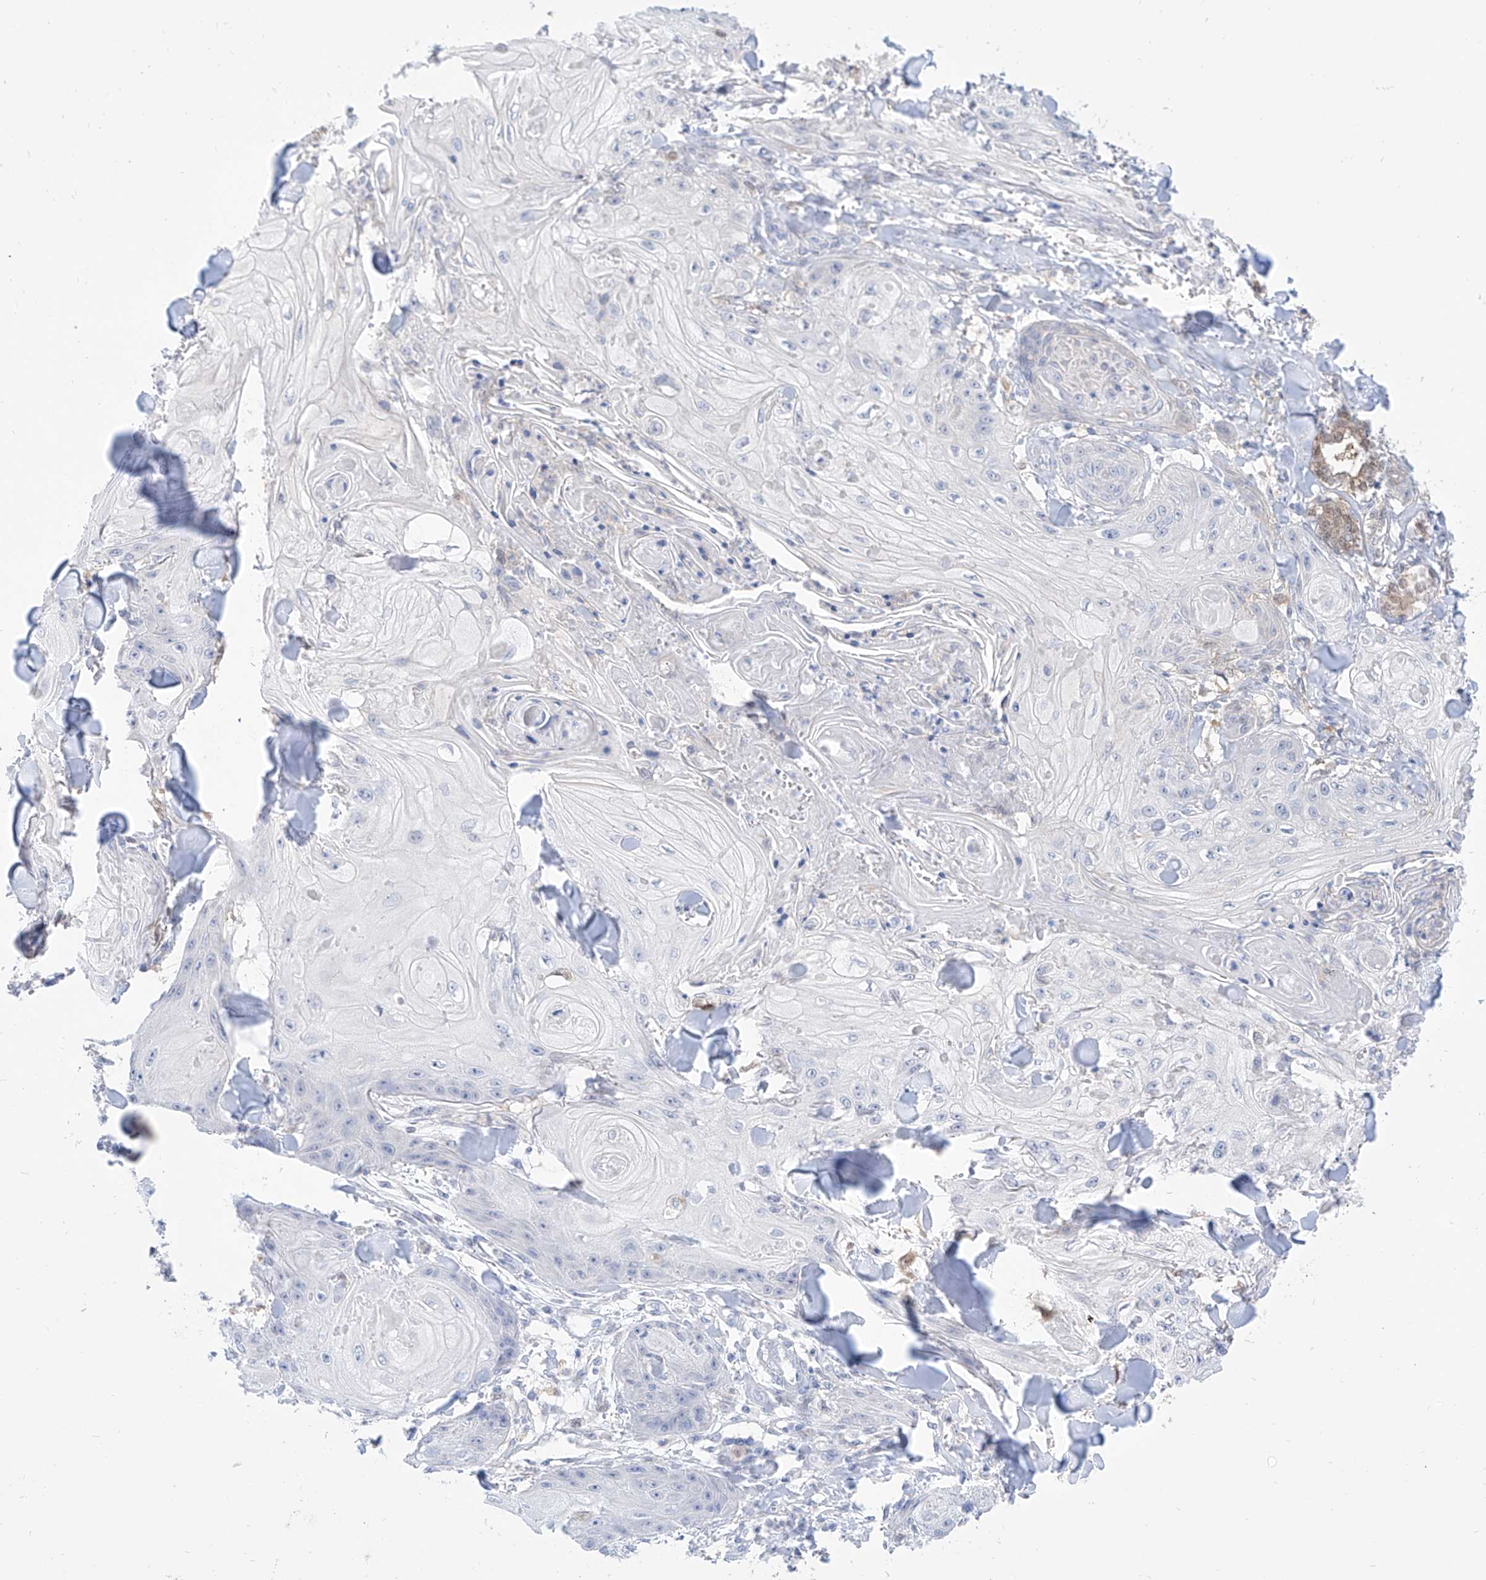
{"staining": {"intensity": "negative", "quantity": "none", "location": "none"}, "tissue": "skin cancer", "cell_type": "Tumor cells", "image_type": "cancer", "snomed": [{"axis": "morphology", "description": "Squamous cell carcinoma, NOS"}, {"axis": "topography", "description": "Skin"}], "caption": "Immunohistochemistry image of neoplastic tissue: human squamous cell carcinoma (skin) stained with DAB (3,3'-diaminobenzidine) exhibits no significant protein staining in tumor cells.", "gene": "PDXK", "patient": {"sex": "male", "age": 74}}